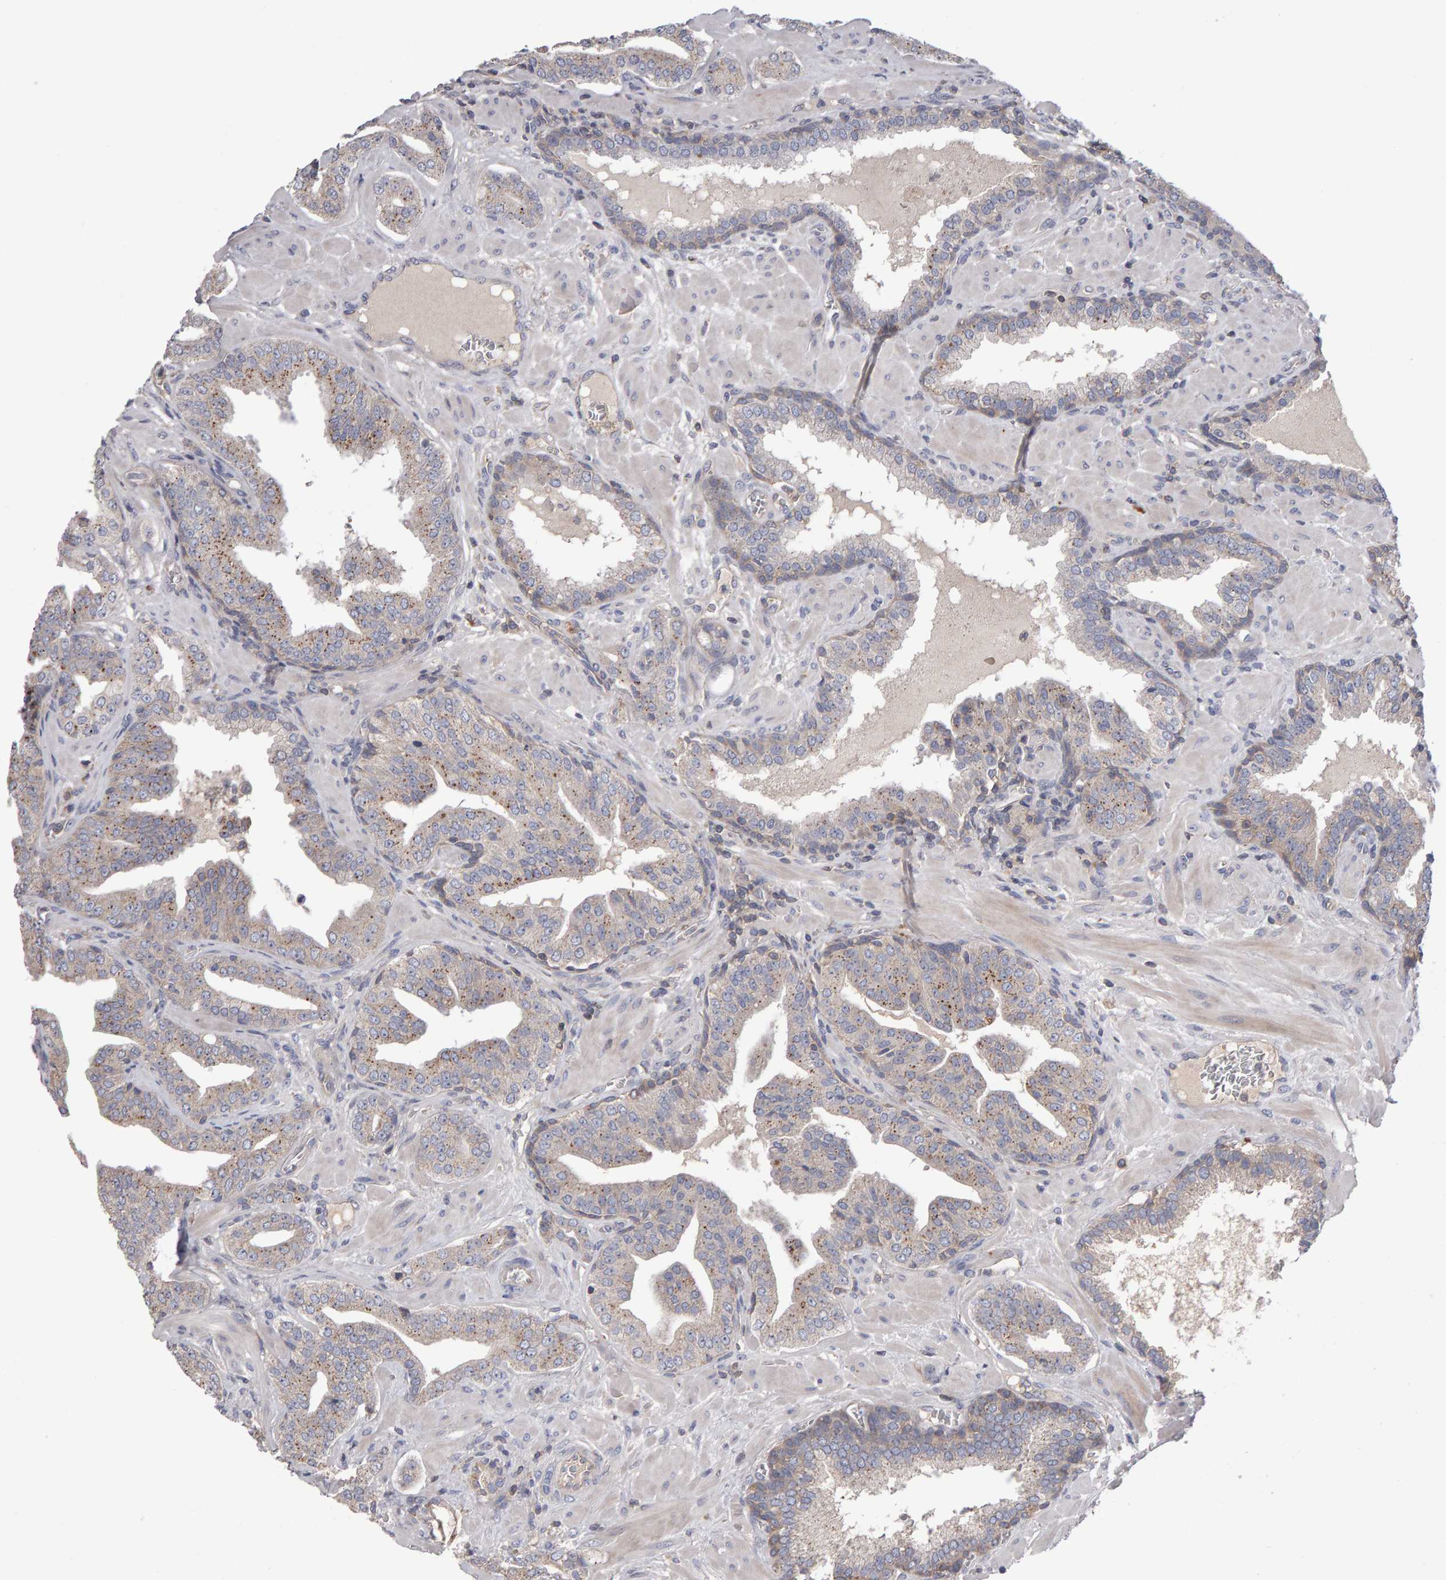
{"staining": {"intensity": "weak", "quantity": "<25%", "location": "cytoplasmic/membranous"}, "tissue": "prostate cancer", "cell_type": "Tumor cells", "image_type": "cancer", "snomed": [{"axis": "morphology", "description": "Adenocarcinoma, Low grade"}, {"axis": "topography", "description": "Prostate"}], "caption": "Prostate cancer (adenocarcinoma (low-grade)) stained for a protein using IHC demonstrates no positivity tumor cells.", "gene": "PGS1", "patient": {"sex": "male", "age": 62}}